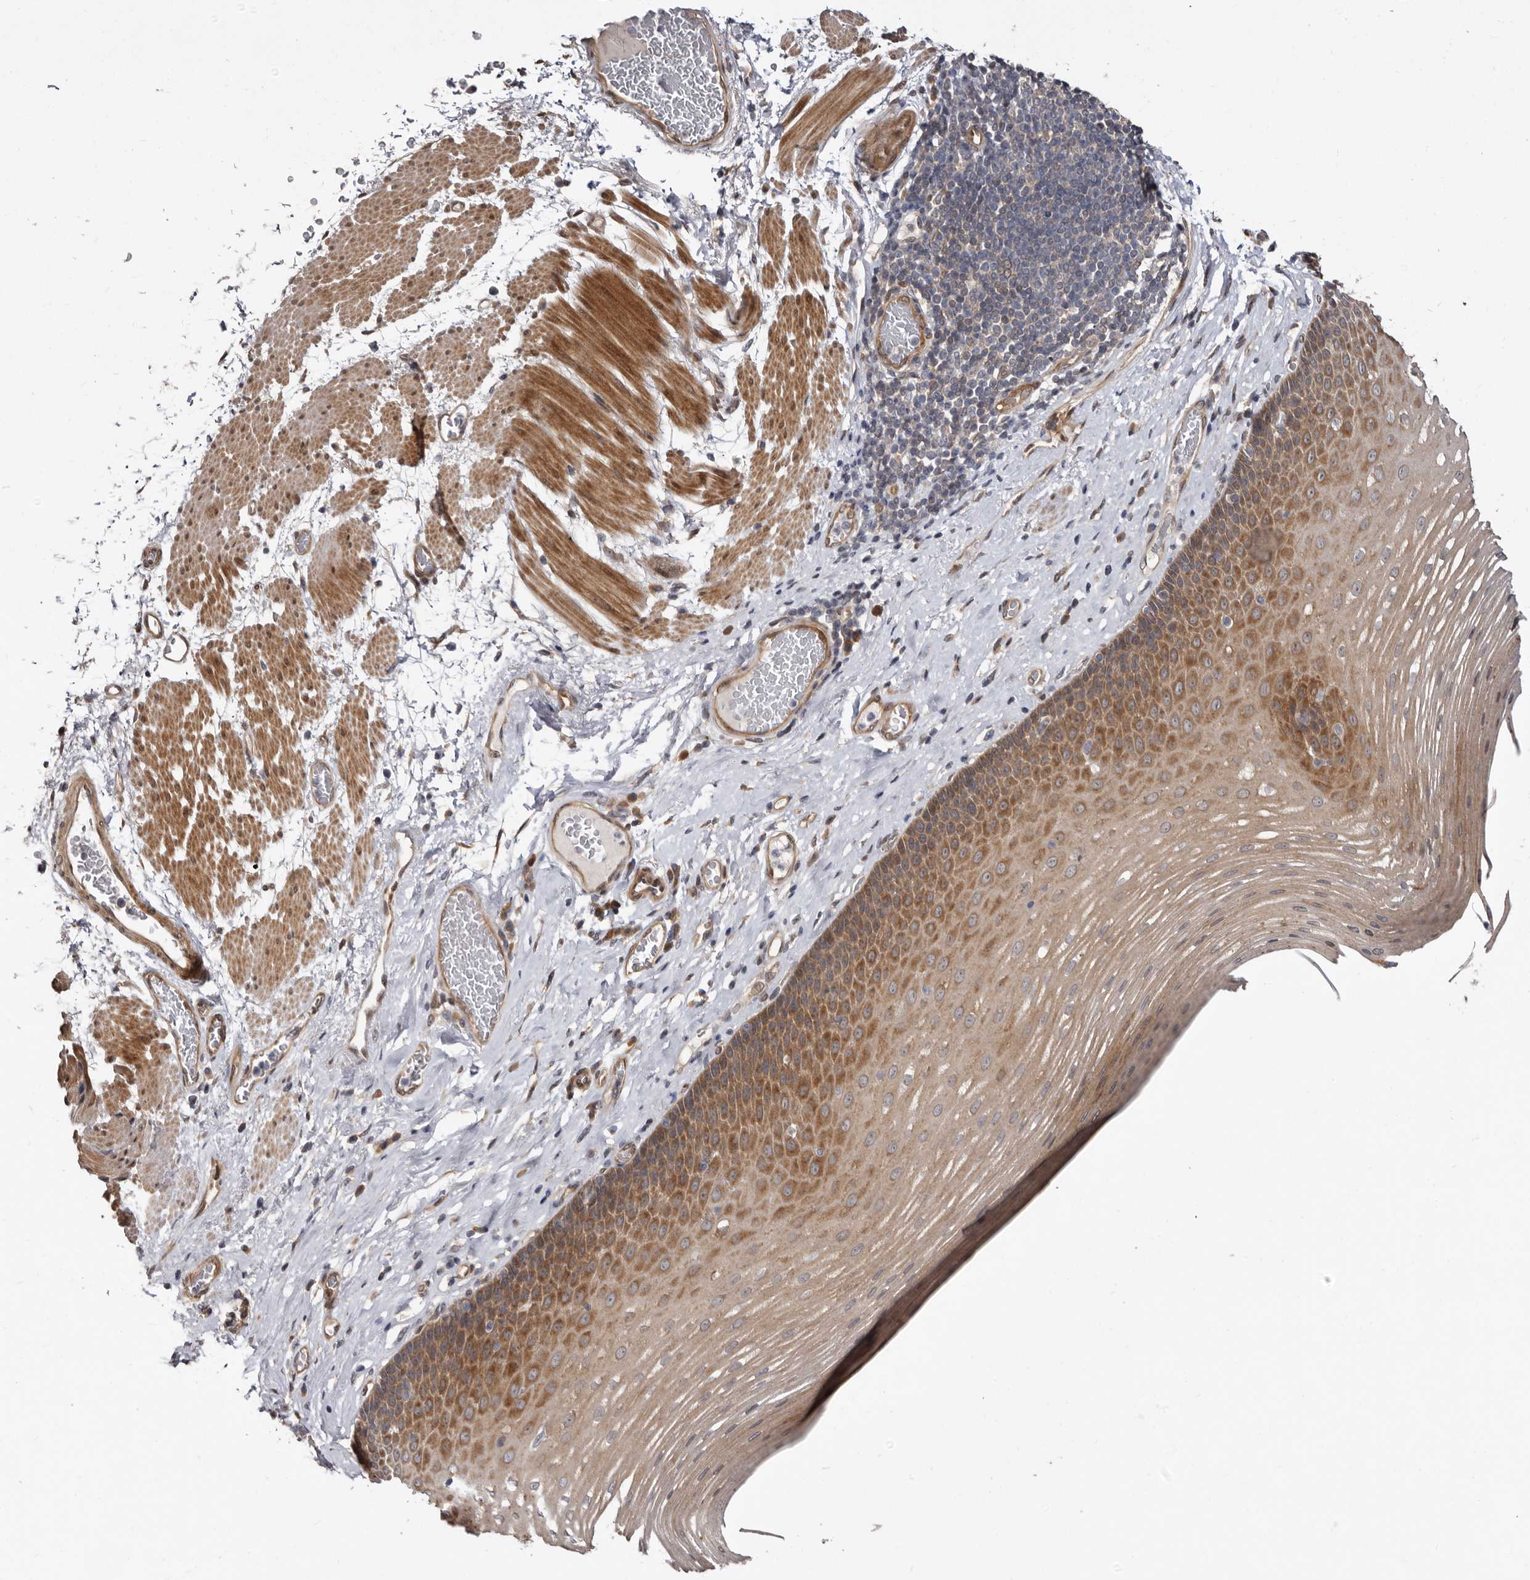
{"staining": {"intensity": "moderate", "quantity": ">75%", "location": "cytoplasmic/membranous"}, "tissue": "esophagus", "cell_type": "Squamous epithelial cells", "image_type": "normal", "snomed": [{"axis": "morphology", "description": "Normal tissue, NOS"}, {"axis": "topography", "description": "Esophagus"}], "caption": "Immunohistochemistry (DAB) staining of normal human esophagus shows moderate cytoplasmic/membranous protein staining in approximately >75% of squamous epithelial cells.", "gene": "SBDS", "patient": {"sex": "male", "age": 62}}